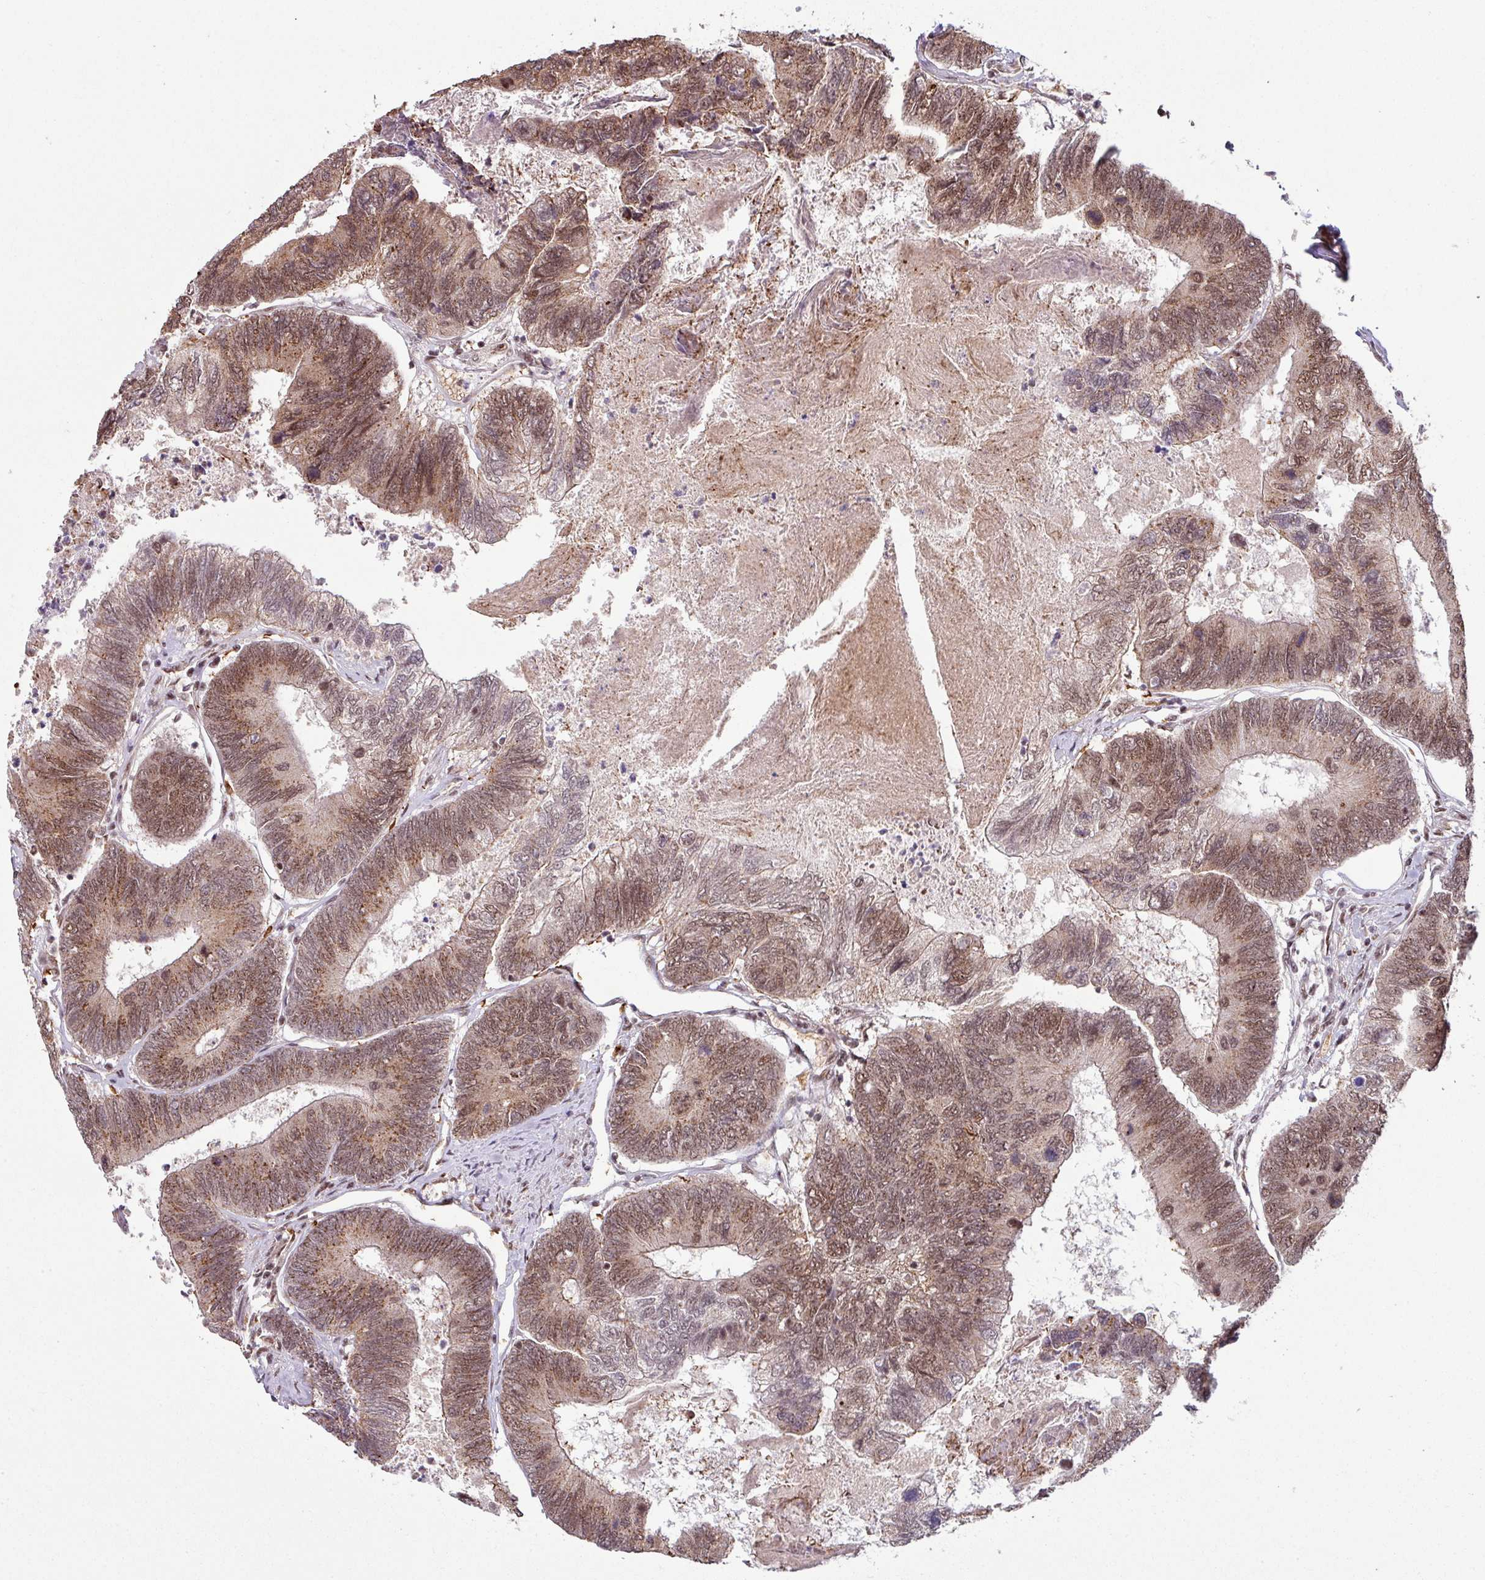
{"staining": {"intensity": "moderate", "quantity": ">75%", "location": "cytoplasmic/membranous,nuclear"}, "tissue": "colorectal cancer", "cell_type": "Tumor cells", "image_type": "cancer", "snomed": [{"axis": "morphology", "description": "Adenocarcinoma, NOS"}, {"axis": "topography", "description": "Colon"}], "caption": "High-magnification brightfield microscopy of colorectal adenocarcinoma stained with DAB (3,3'-diaminobenzidine) (brown) and counterstained with hematoxylin (blue). tumor cells exhibit moderate cytoplasmic/membranous and nuclear staining is seen in about>75% of cells.", "gene": "PHF23", "patient": {"sex": "female", "age": 67}}